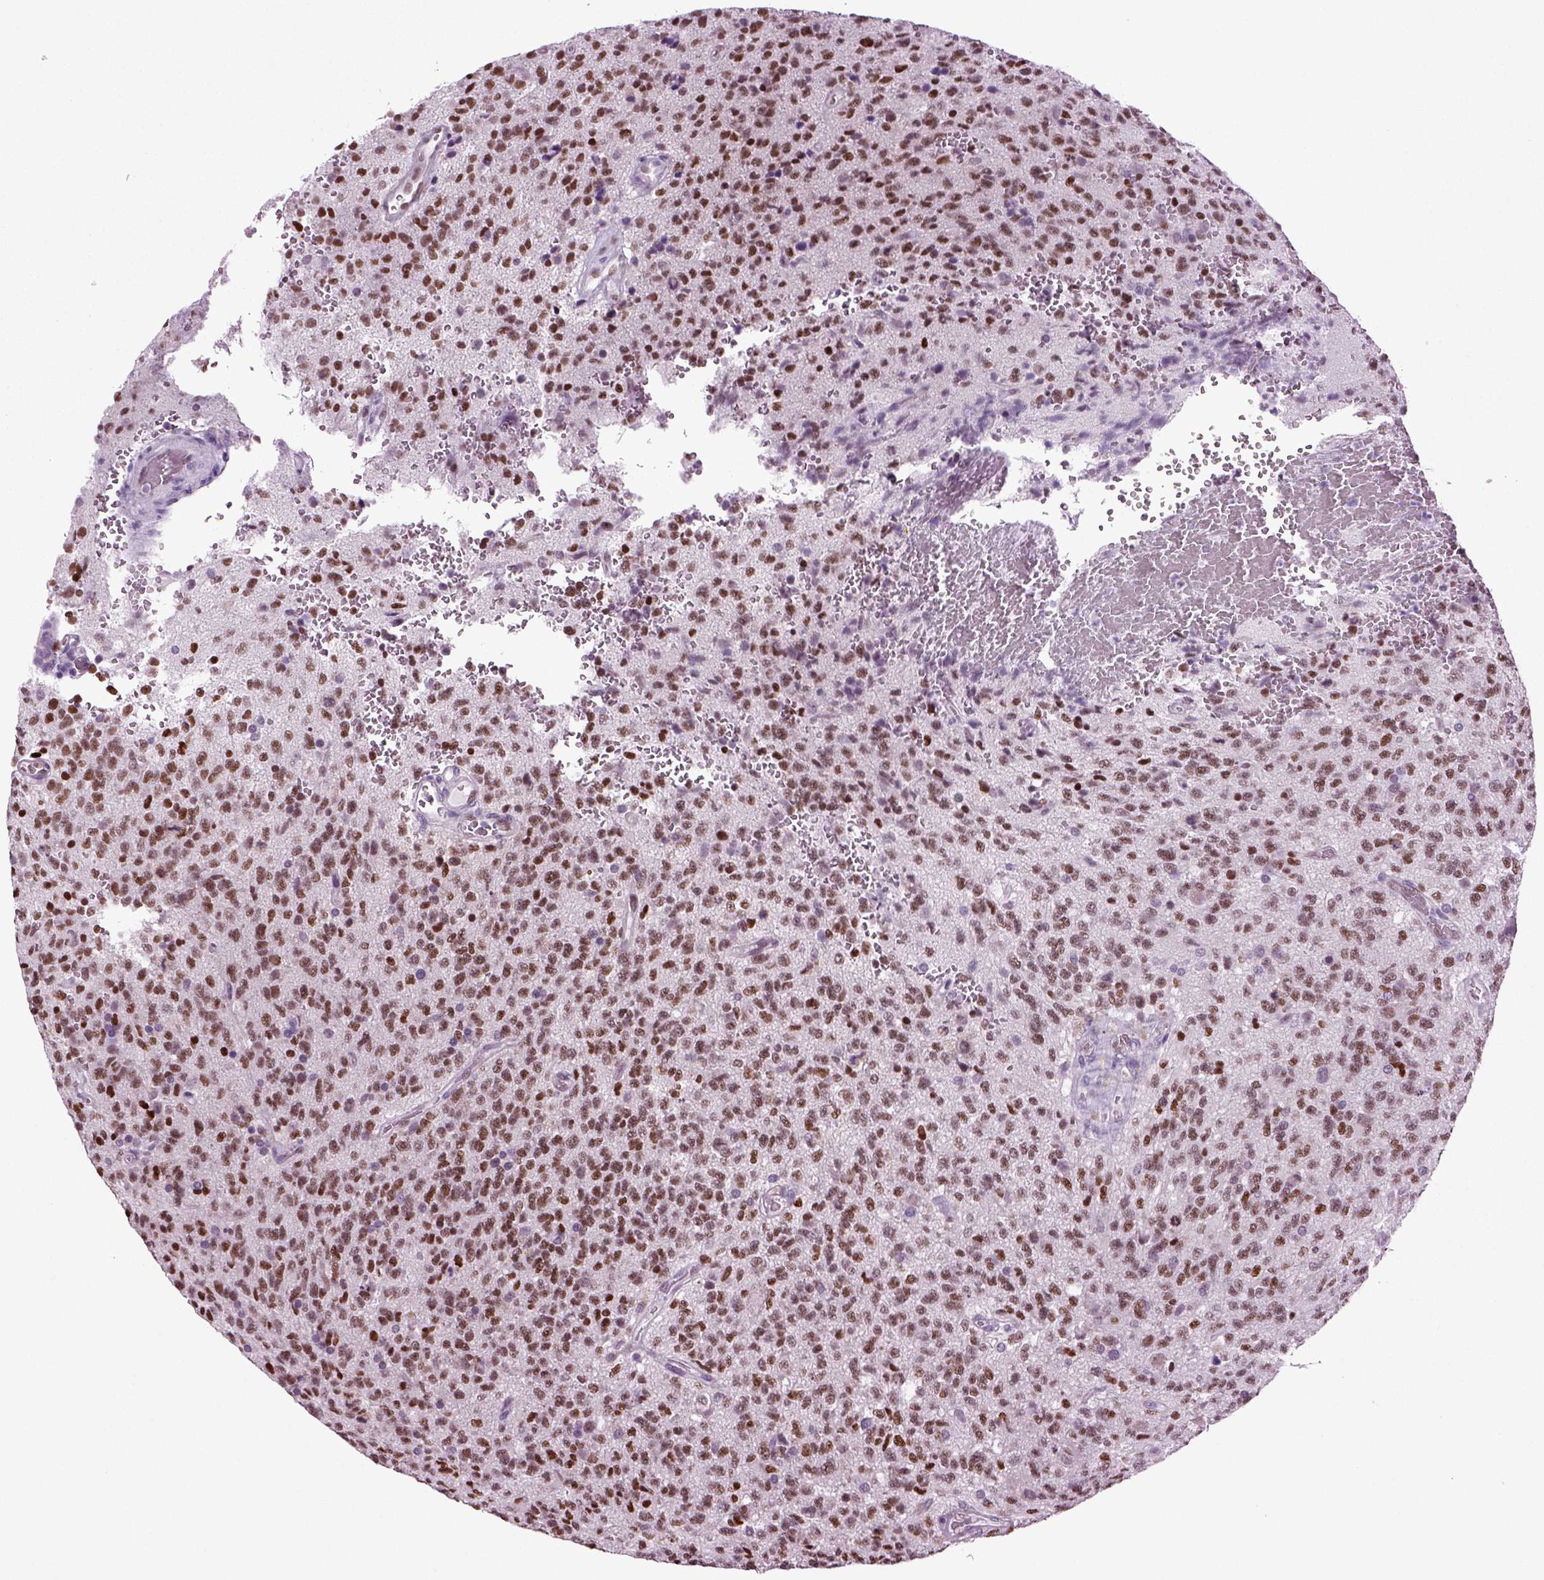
{"staining": {"intensity": "moderate", "quantity": ">75%", "location": "nuclear"}, "tissue": "glioma", "cell_type": "Tumor cells", "image_type": "cancer", "snomed": [{"axis": "morphology", "description": "Glioma, malignant, High grade"}, {"axis": "topography", "description": "Brain"}], "caption": "Brown immunohistochemical staining in human malignant high-grade glioma displays moderate nuclear expression in about >75% of tumor cells.", "gene": "RFX3", "patient": {"sex": "male", "age": 56}}